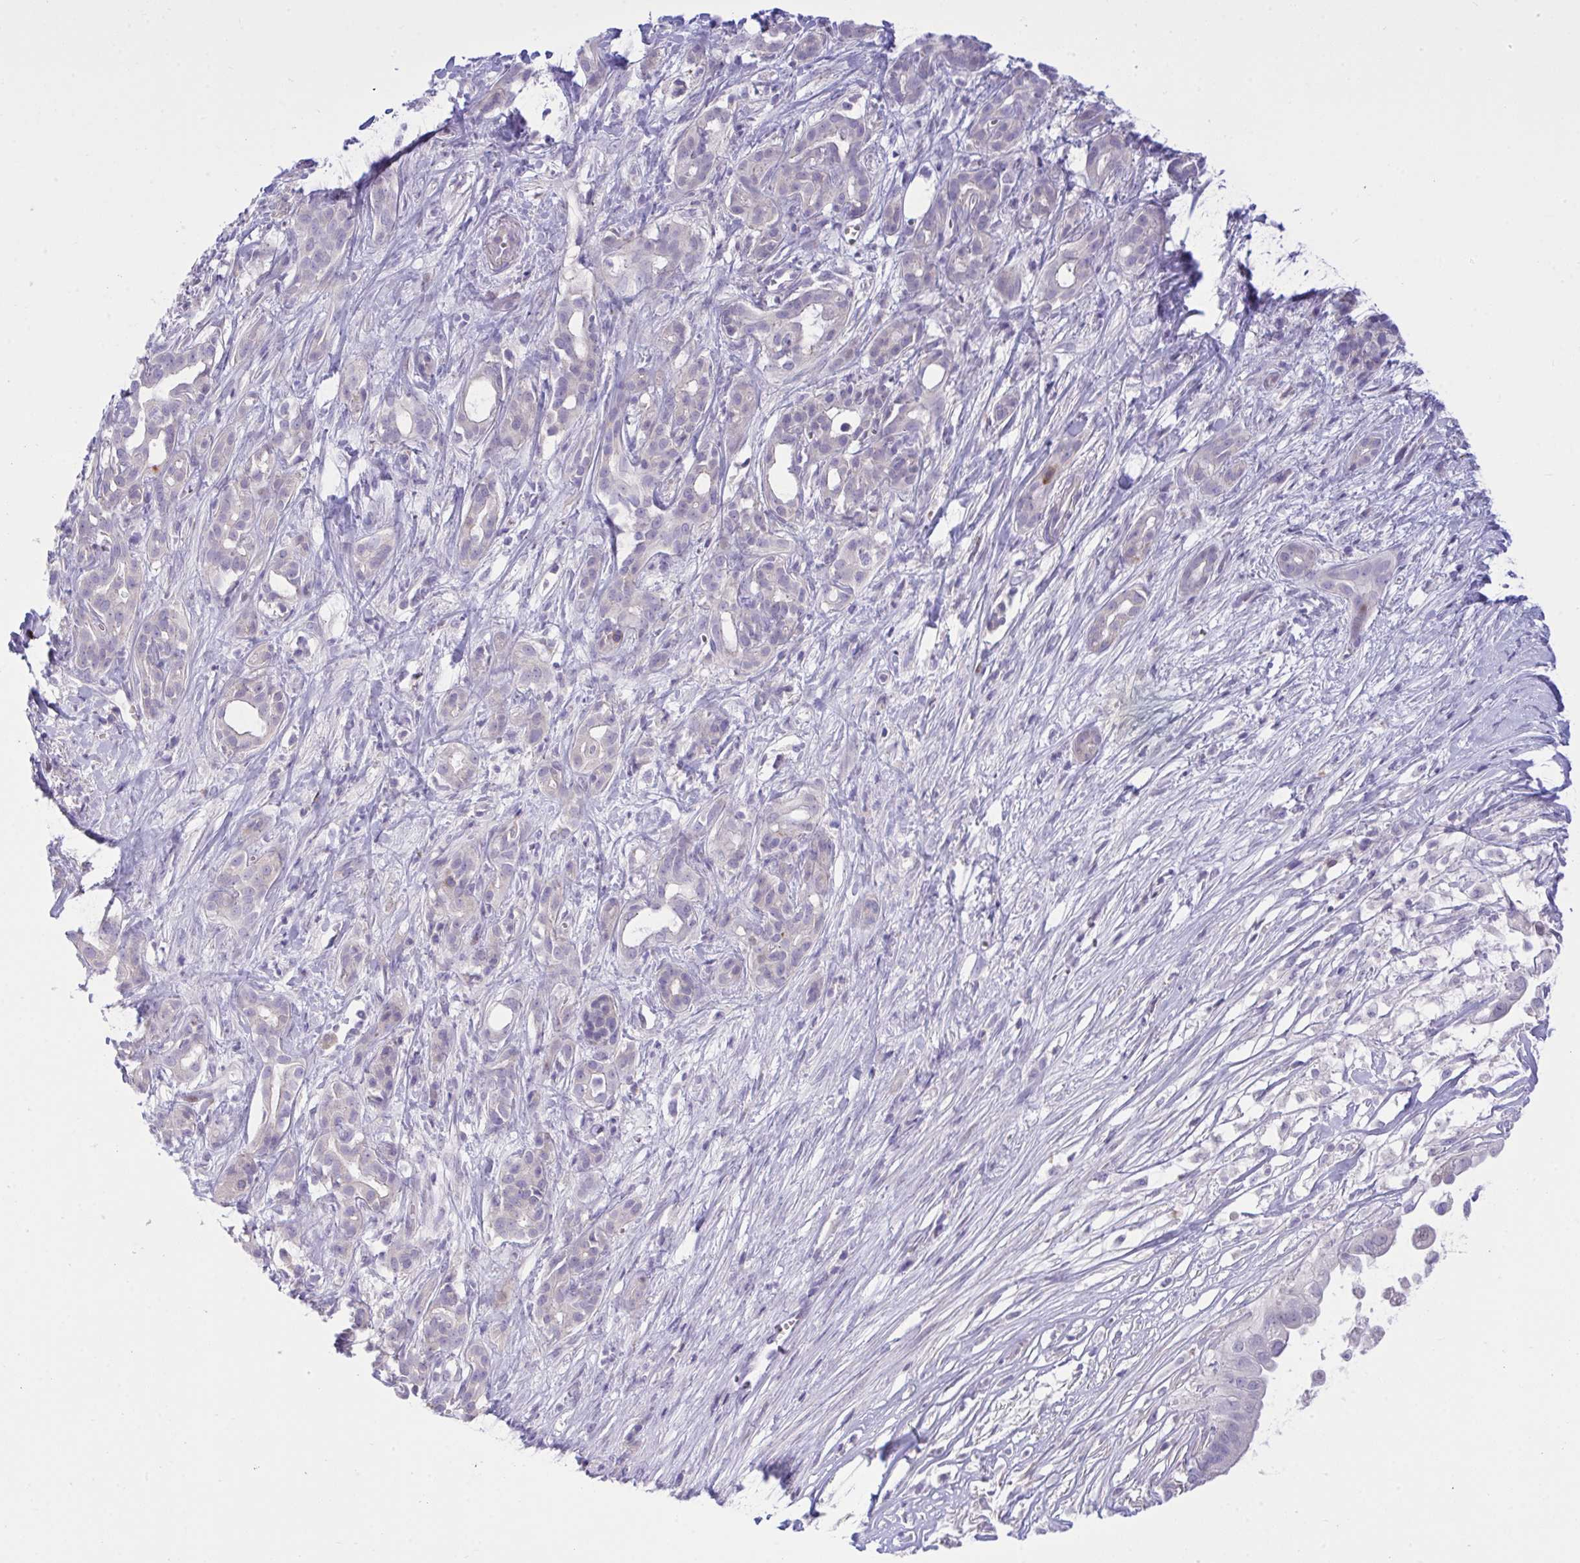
{"staining": {"intensity": "negative", "quantity": "none", "location": "none"}, "tissue": "pancreatic cancer", "cell_type": "Tumor cells", "image_type": "cancer", "snomed": [{"axis": "morphology", "description": "Adenocarcinoma, NOS"}, {"axis": "topography", "description": "Pancreas"}], "caption": "Tumor cells are negative for protein expression in human pancreatic cancer.", "gene": "WDR97", "patient": {"sex": "male", "age": 61}}